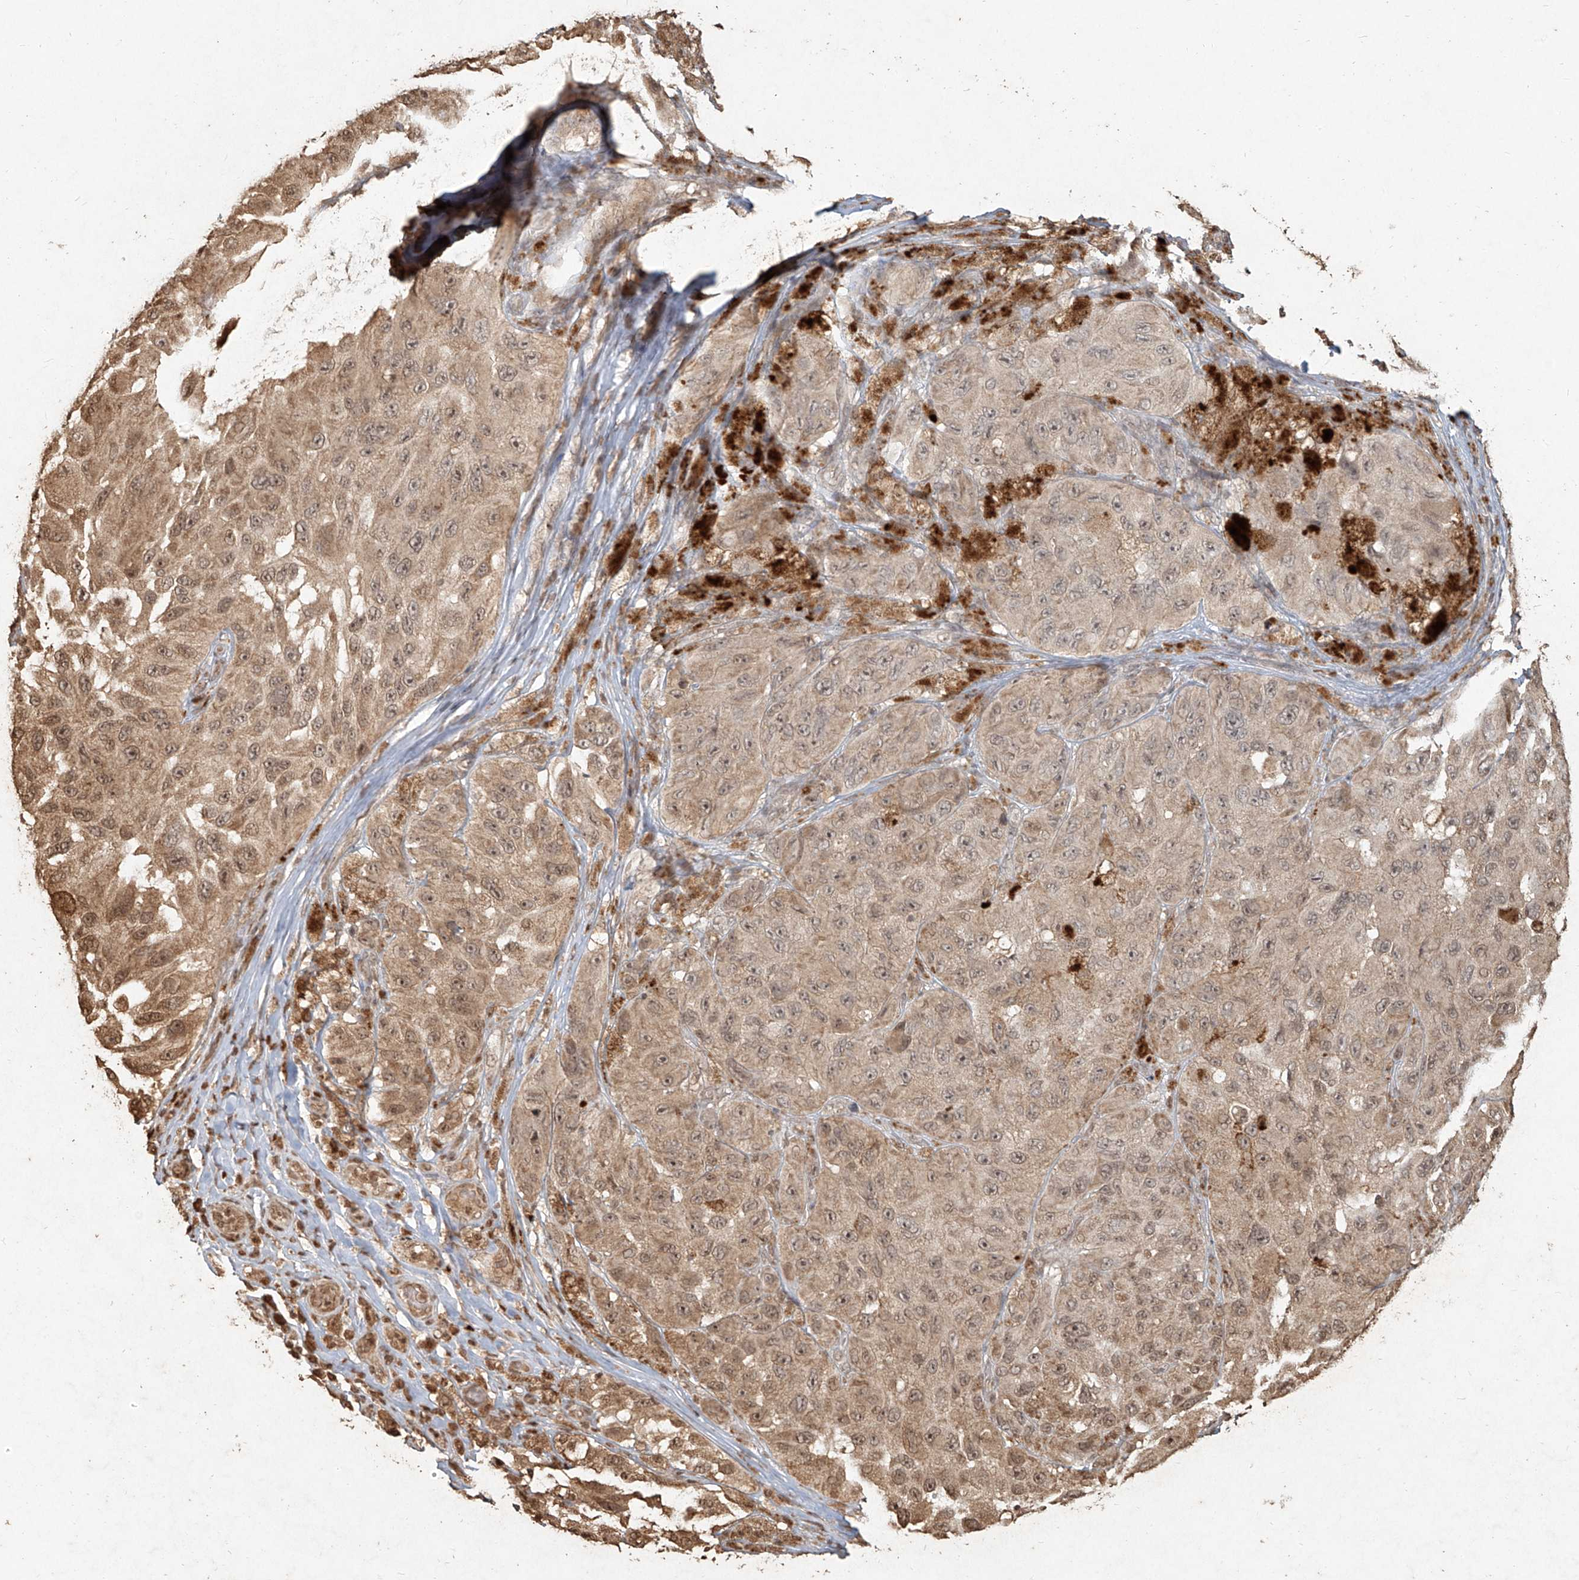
{"staining": {"intensity": "weak", "quantity": ">75%", "location": "cytoplasmic/membranous,nuclear"}, "tissue": "melanoma", "cell_type": "Tumor cells", "image_type": "cancer", "snomed": [{"axis": "morphology", "description": "Malignant melanoma, NOS"}, {"axis": "topography", "description": "Skin"}], "caption": "A low amount of weak cytoplasmic/membranous and nuclear staining is present in about >75% of tumor cells in malignant melanoma tissue.", "gene": "UBE2K", "patient": {"sex": "female", "age": 73}}